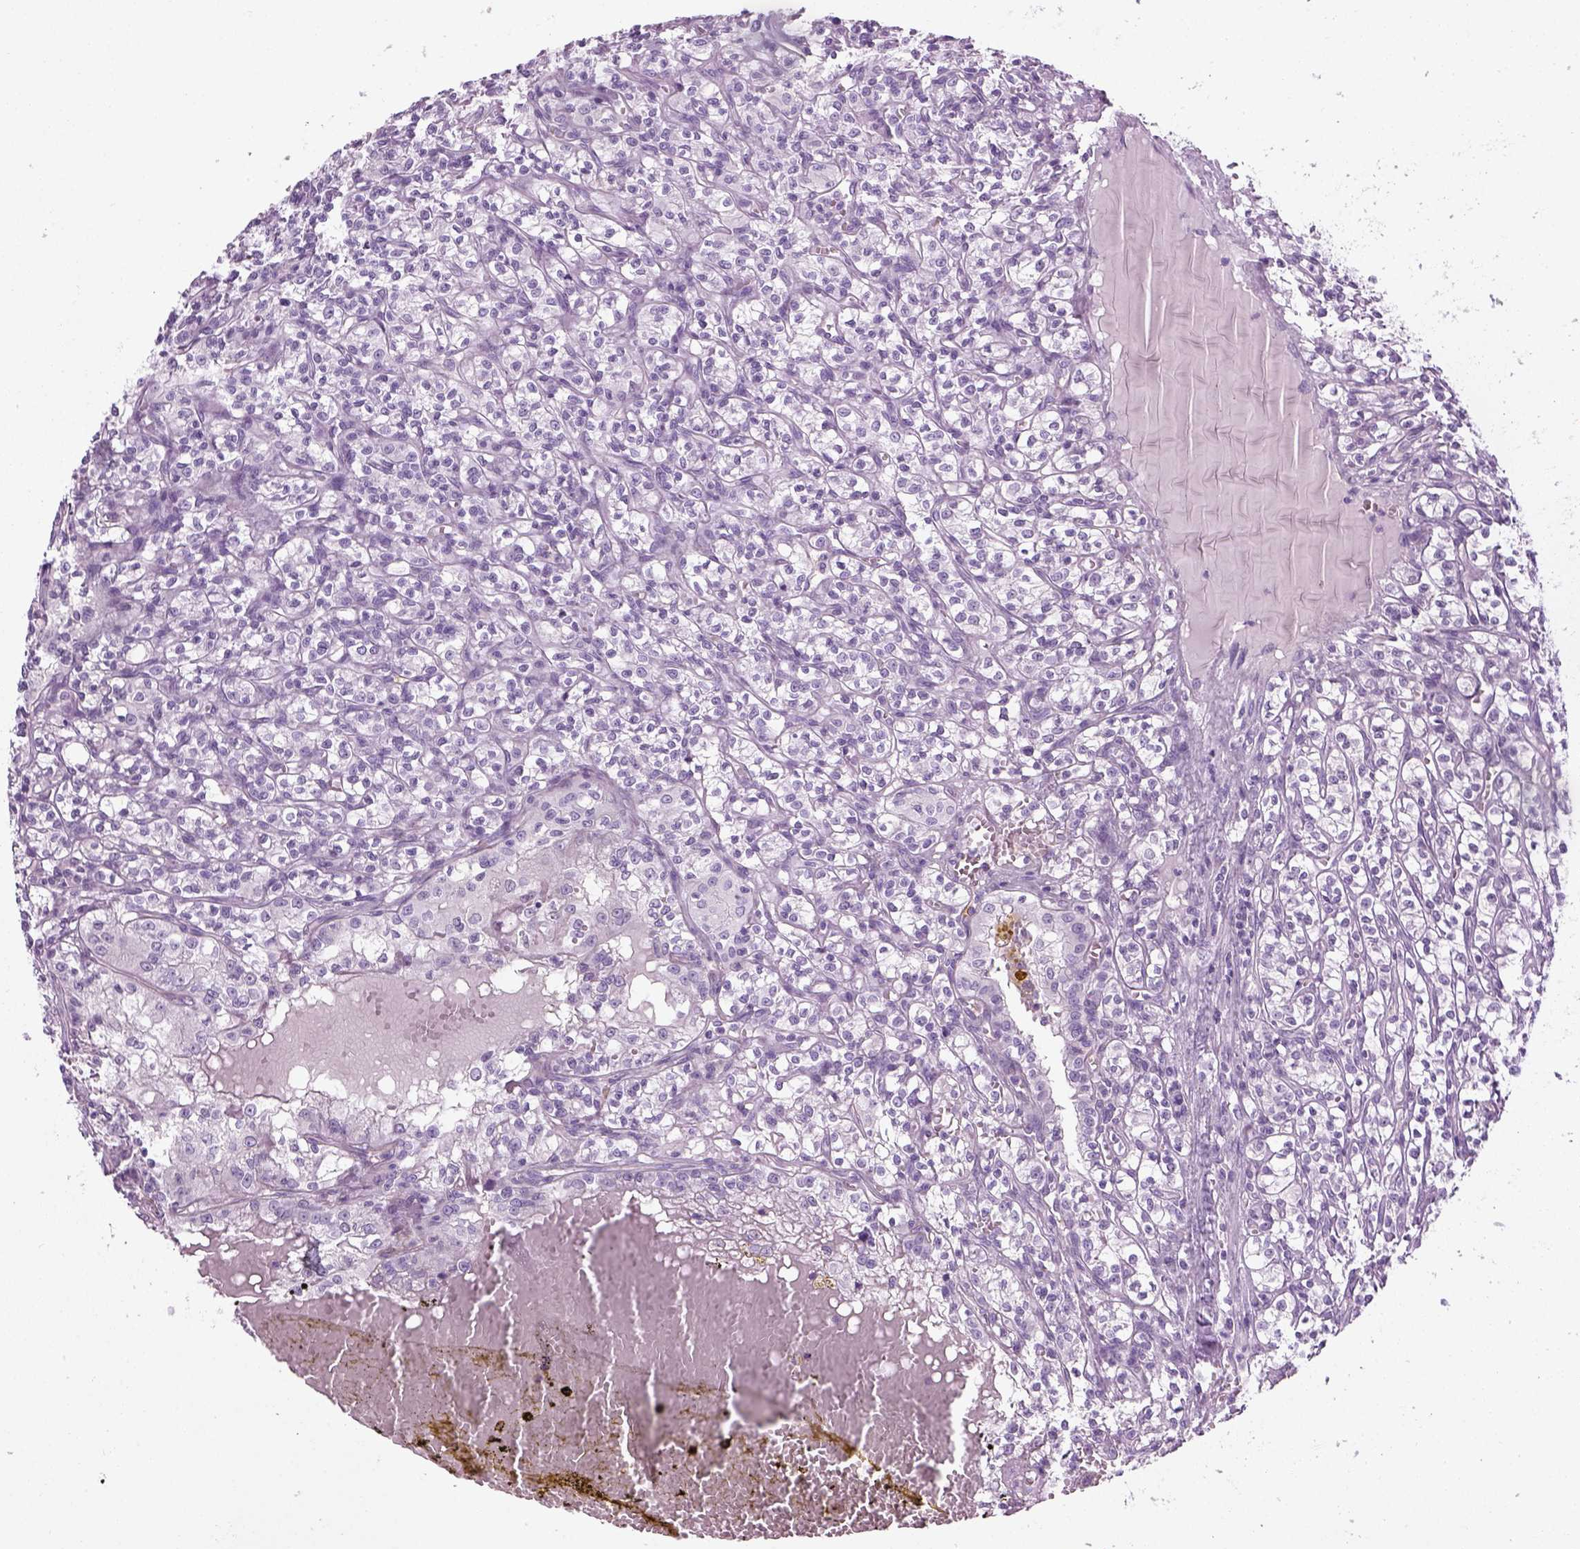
{"staining": {"intensity": "negative", "quantity": "none", "location": "none"}, "tissue": "renal cancer", "cell_type": "Tumor cells", "image_type": "cancer", "snomed": [{"axis": "morphology", "description": "Adenocarcinoma, NOS"}, {"axis": "topography", "description": "Kidney"}], "caption": "DAB (3,3'-diaminobenzidine) immunohistochemical staining of adenocarcinoma (renal) shows no significant expression in tumor cells.", "gene": "CIBAR2", "patient": {"sex": "male", "age": 36}}